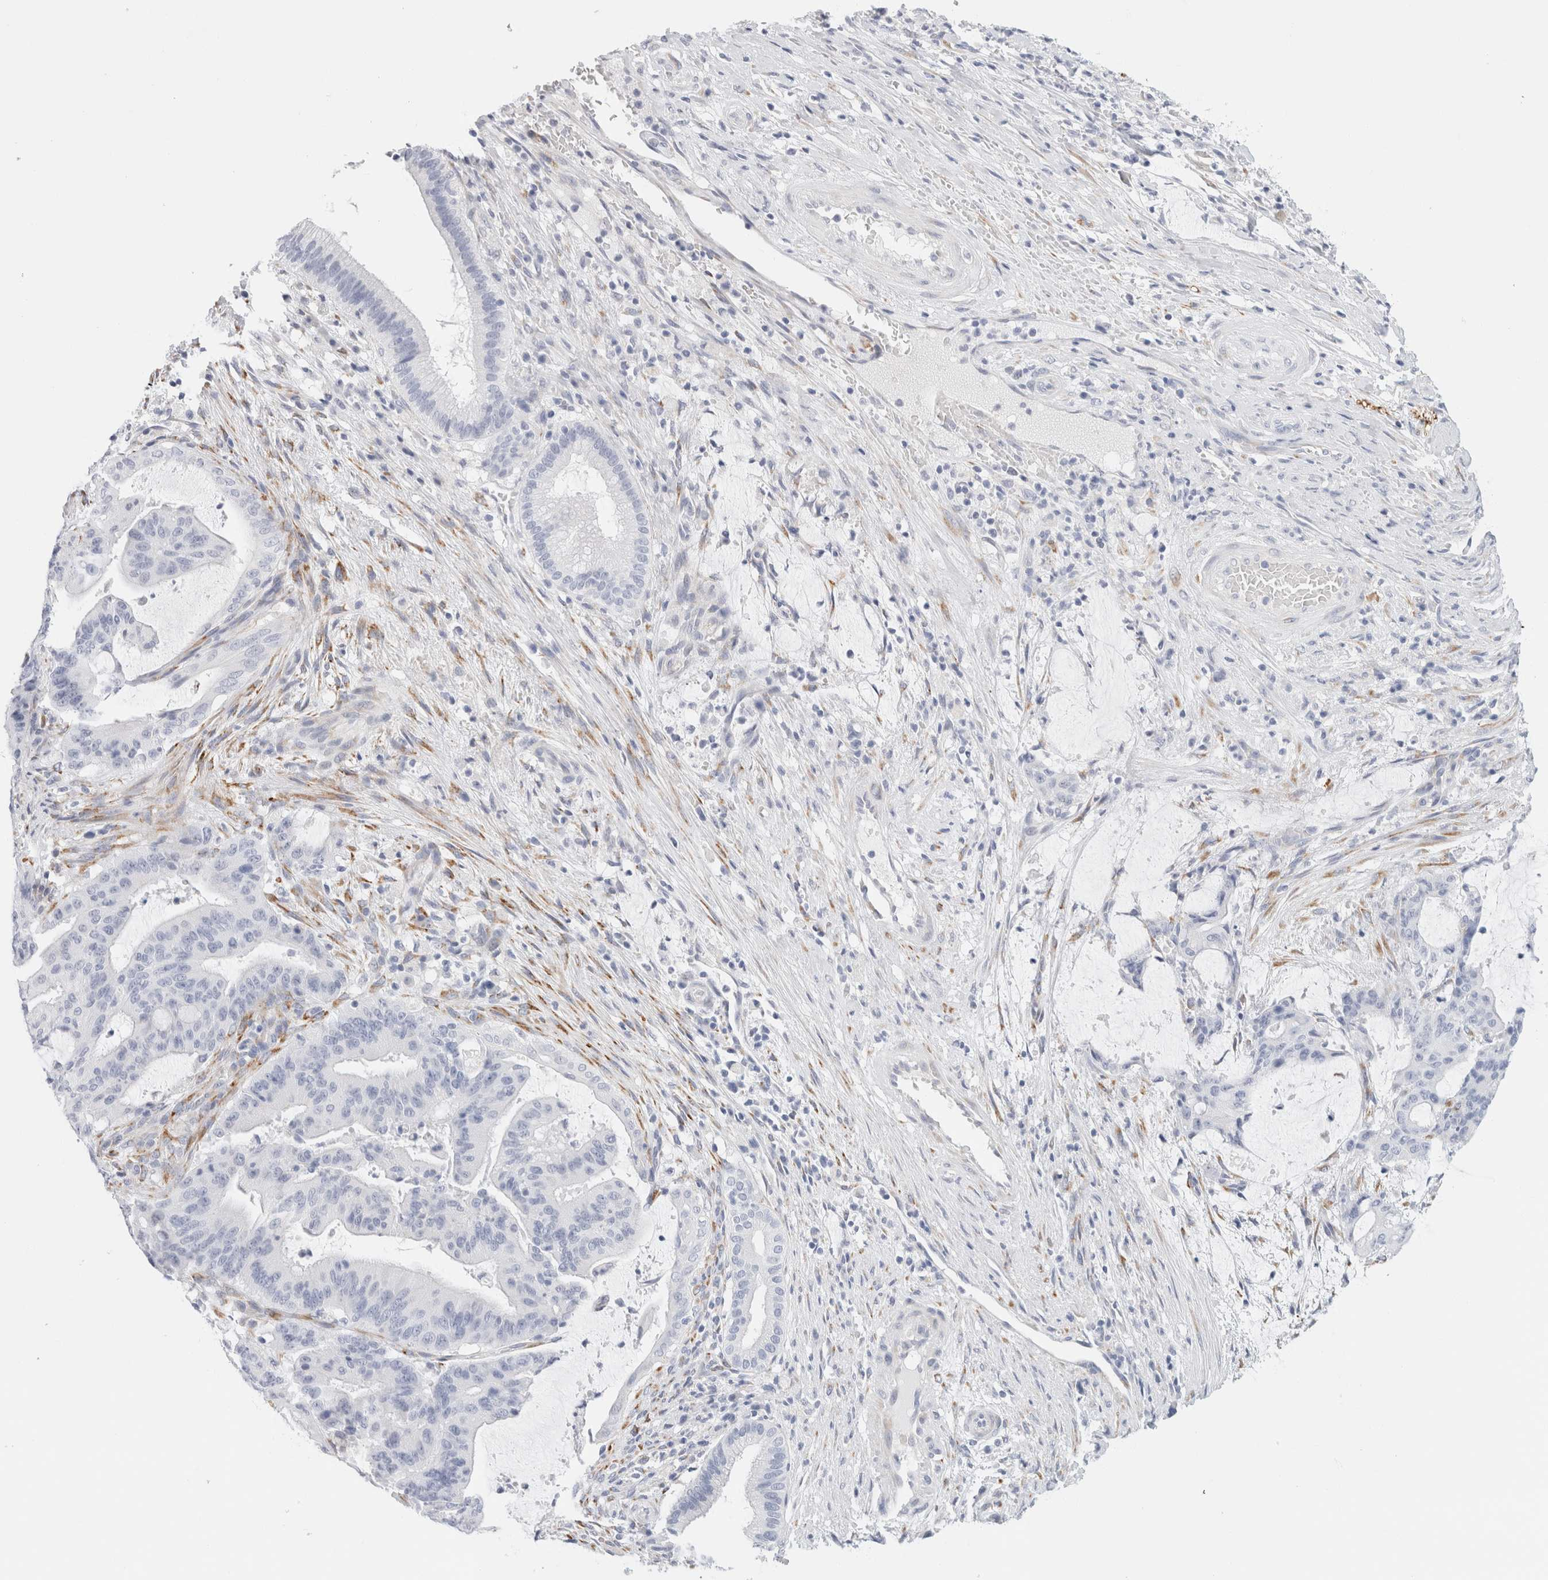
{"staining": {"intensity": "negative", "quantity": "none", "location": "none"}, "tissue": "liver cancer", "cell_type": "Tumor cells", "image_type": "cancer", "snomed": [{"axis": "morphology", "description": "Normal tissue, NOS"}, {"axis": "morphology", "description": "Cholangiocarcinoma"}, {"axis": "topography", "description": "Liver"}, {"axis": "topography", "description": "Peripheral nerve tissue"}], "caption": "High magnification brightfield microscopy of liver cholangiocarcinoma stained with DAB (brown) and counterstained with hematoxylin (blue): tumor cells show no significant staining. (Brightfield microscopy of DAB immunohistochemistry (IHC) at high magnification).", "gene": "RTN4", "patient": {"sex": "female", "age": 73}}